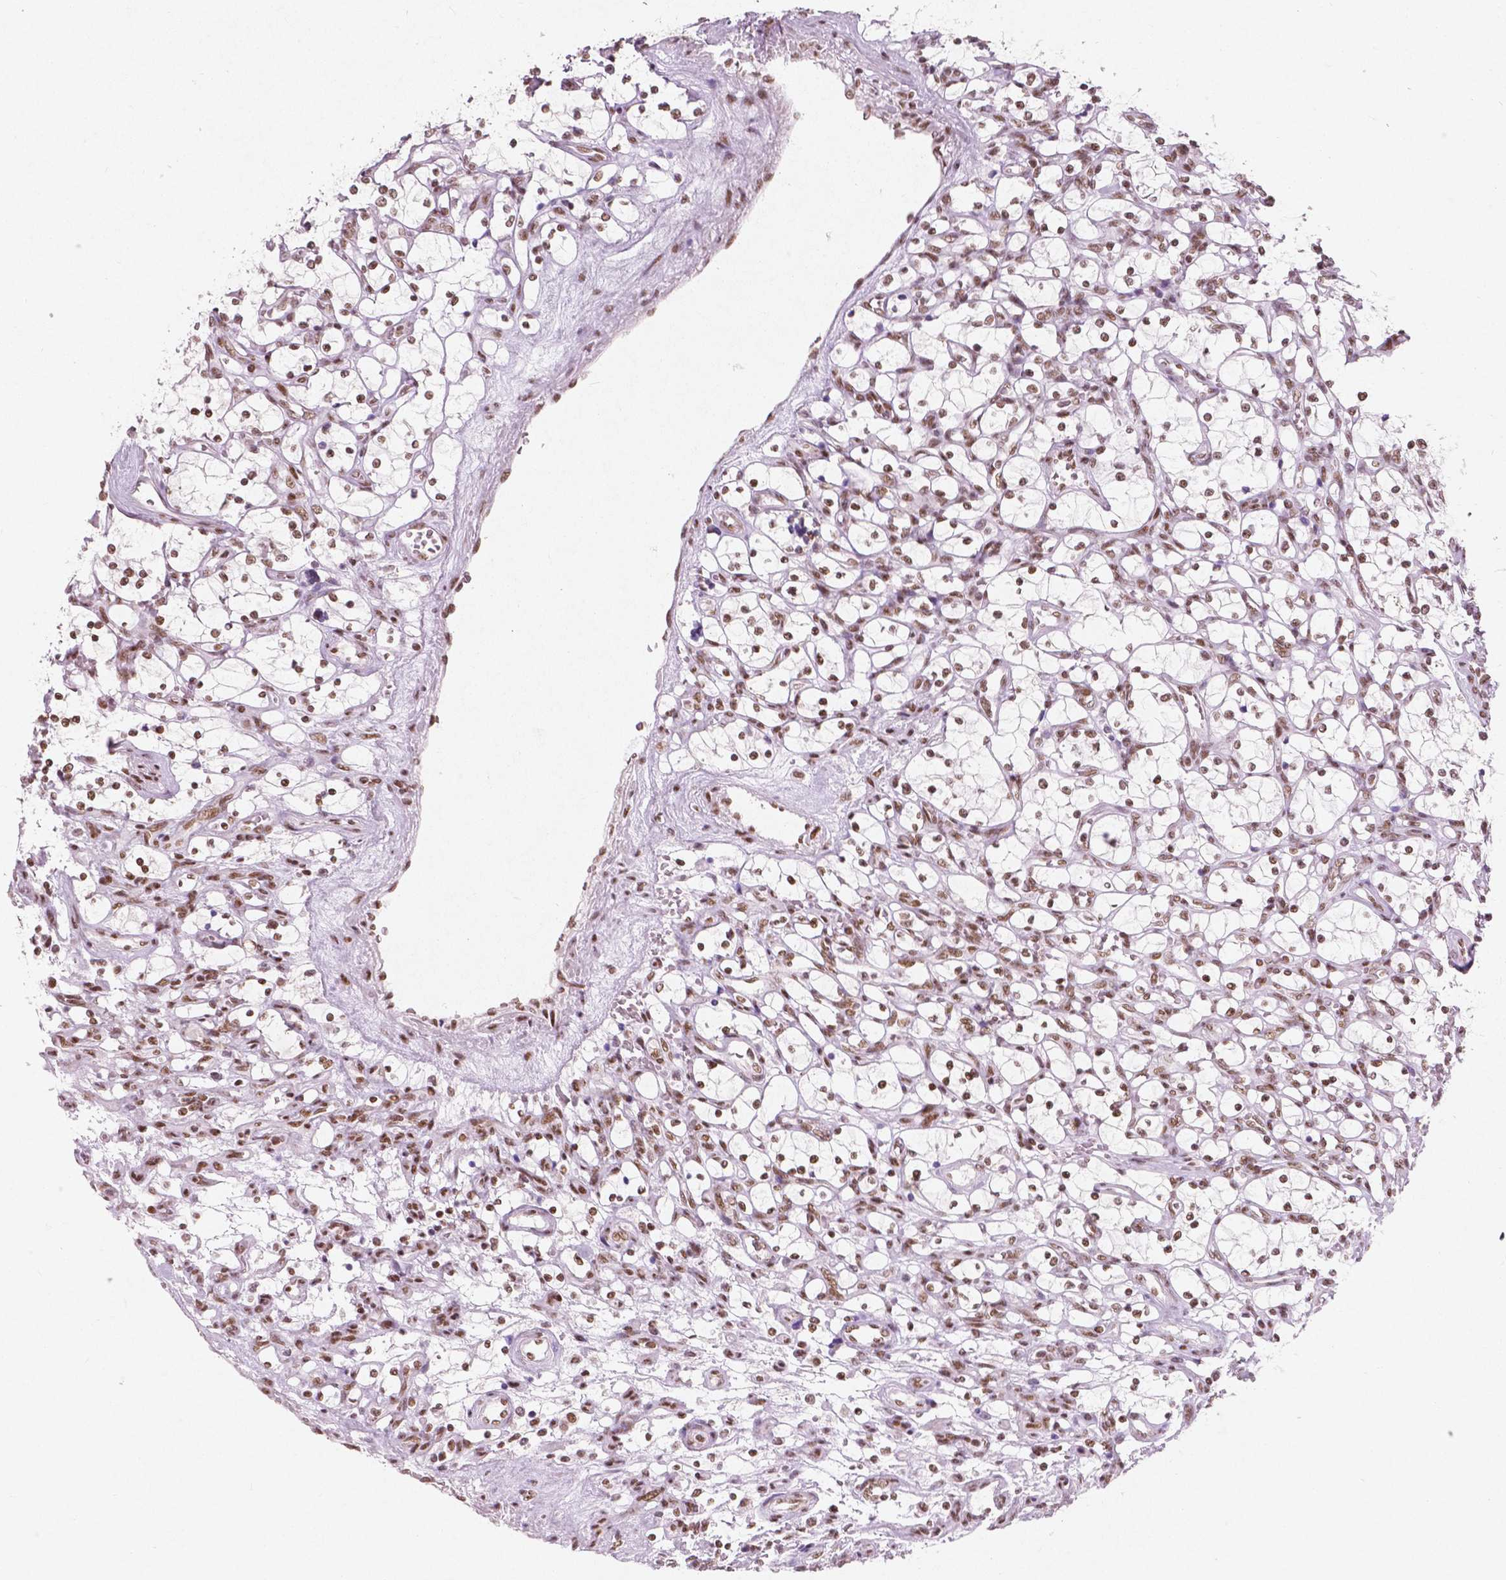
{"staining": {"intensity": "moderate", "quantity": ">75%", "location": "nuclear"}, "tissue": "renal cancer", "cell_type": "Tumor cells", "image_type": "cancer", "snomed": [{"axis": "morphology", "description": "Adenocarcinoma, NOS"}, {"axis": "topography", "description": "Kidney"}], "caption": "Brown immunohistochemical staining in human renal cancer (adenocarcinoma) displays moderate nuclear positivity in approximately >75% of tumor cells.", "gene": "BRD4", "patient": {"sex": "female", "age": 69}}